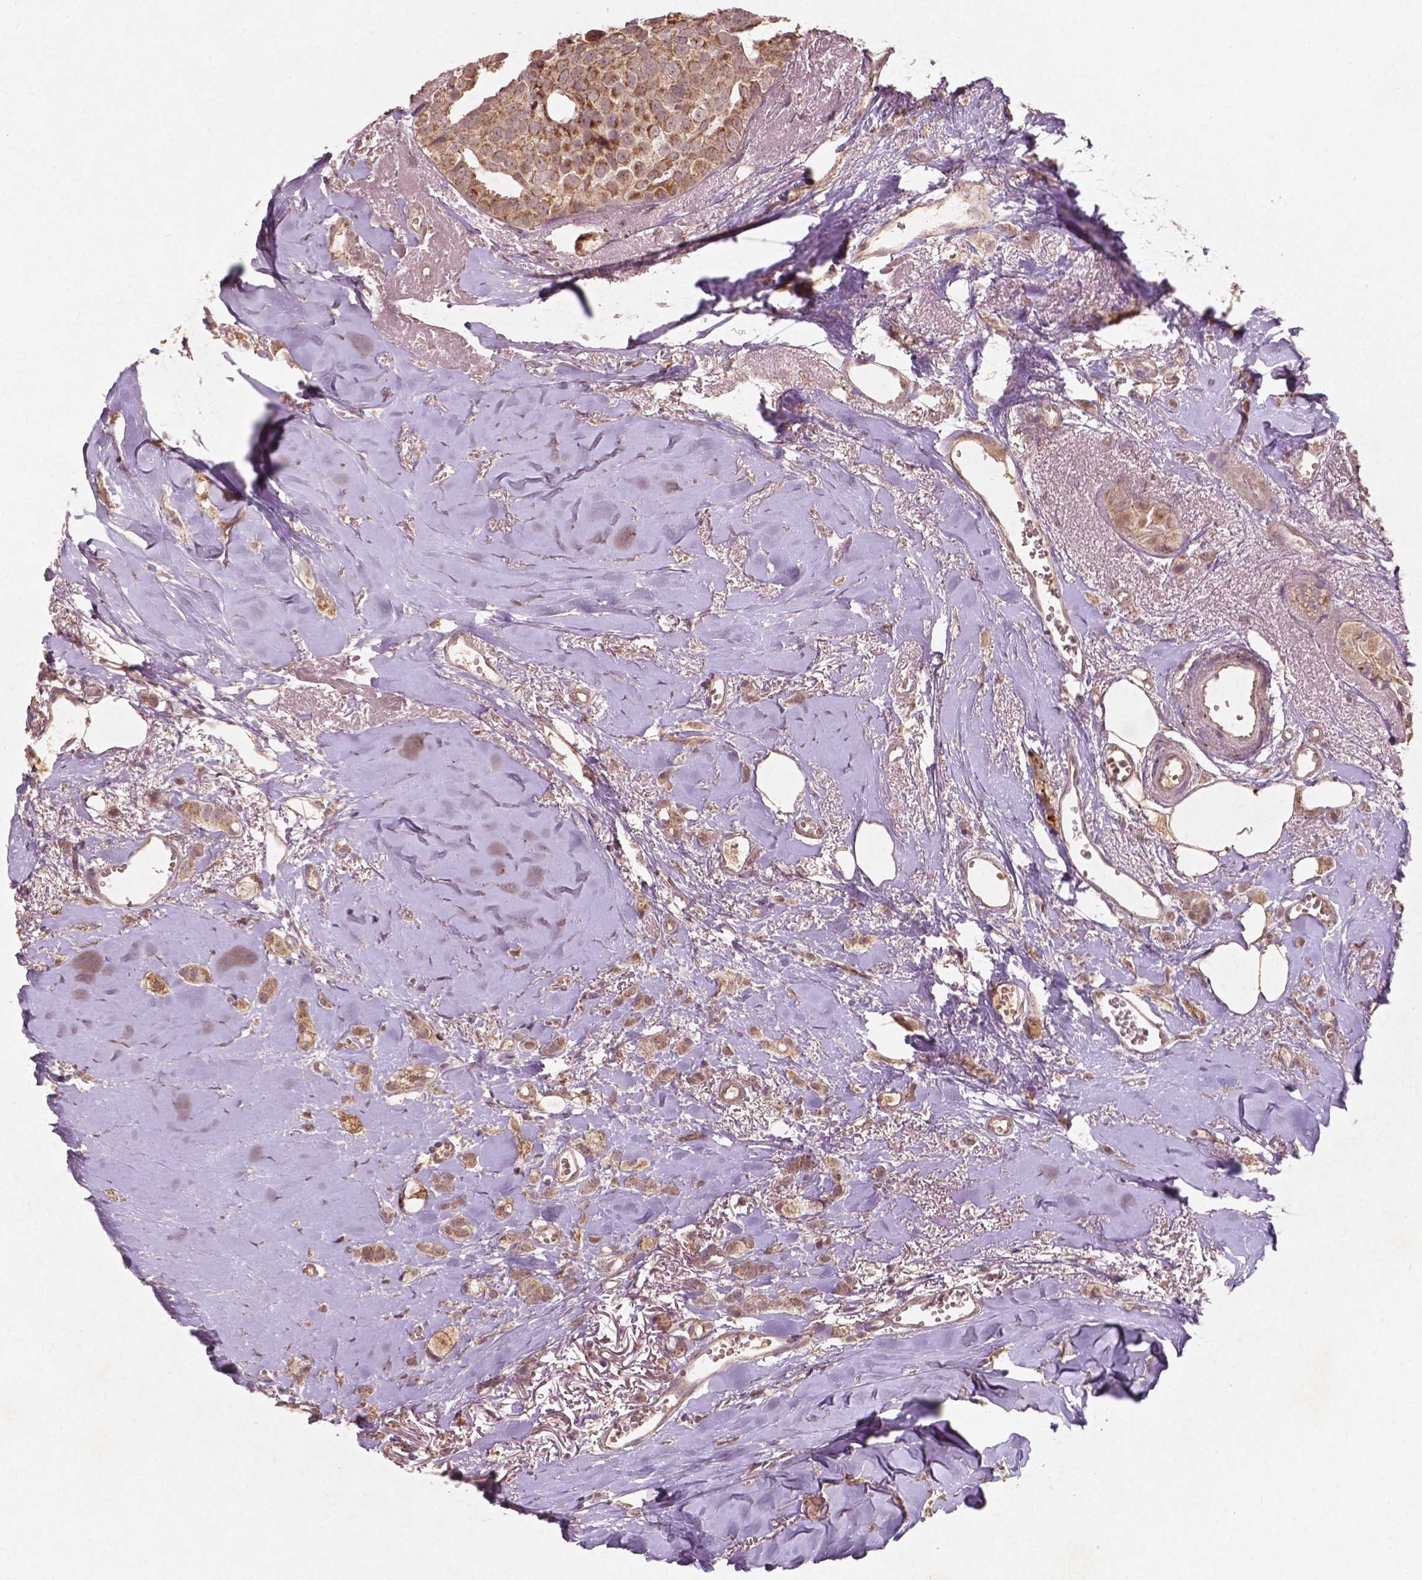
{"staining": {"intensity": "moderate", "quantity": ">75%", "location": "cytoplasmic/membranous"}, "tissue": "breast cancer", "cell_type": "Tumor cells", "image_type": "cancer", "snomed": [{"axis": "morphology", "description": "Duct carcinoma"}, {"axis": "topography", "description": "Breast"}], "caption": "Immunohistochemical staining of breast cancer reveals moderate cytoplasmic/membranous protein expression in approximately >75% of tumor cells.", "gene": "ST6GALNAC5", "patient": {"sex": "female", "age": 85}}